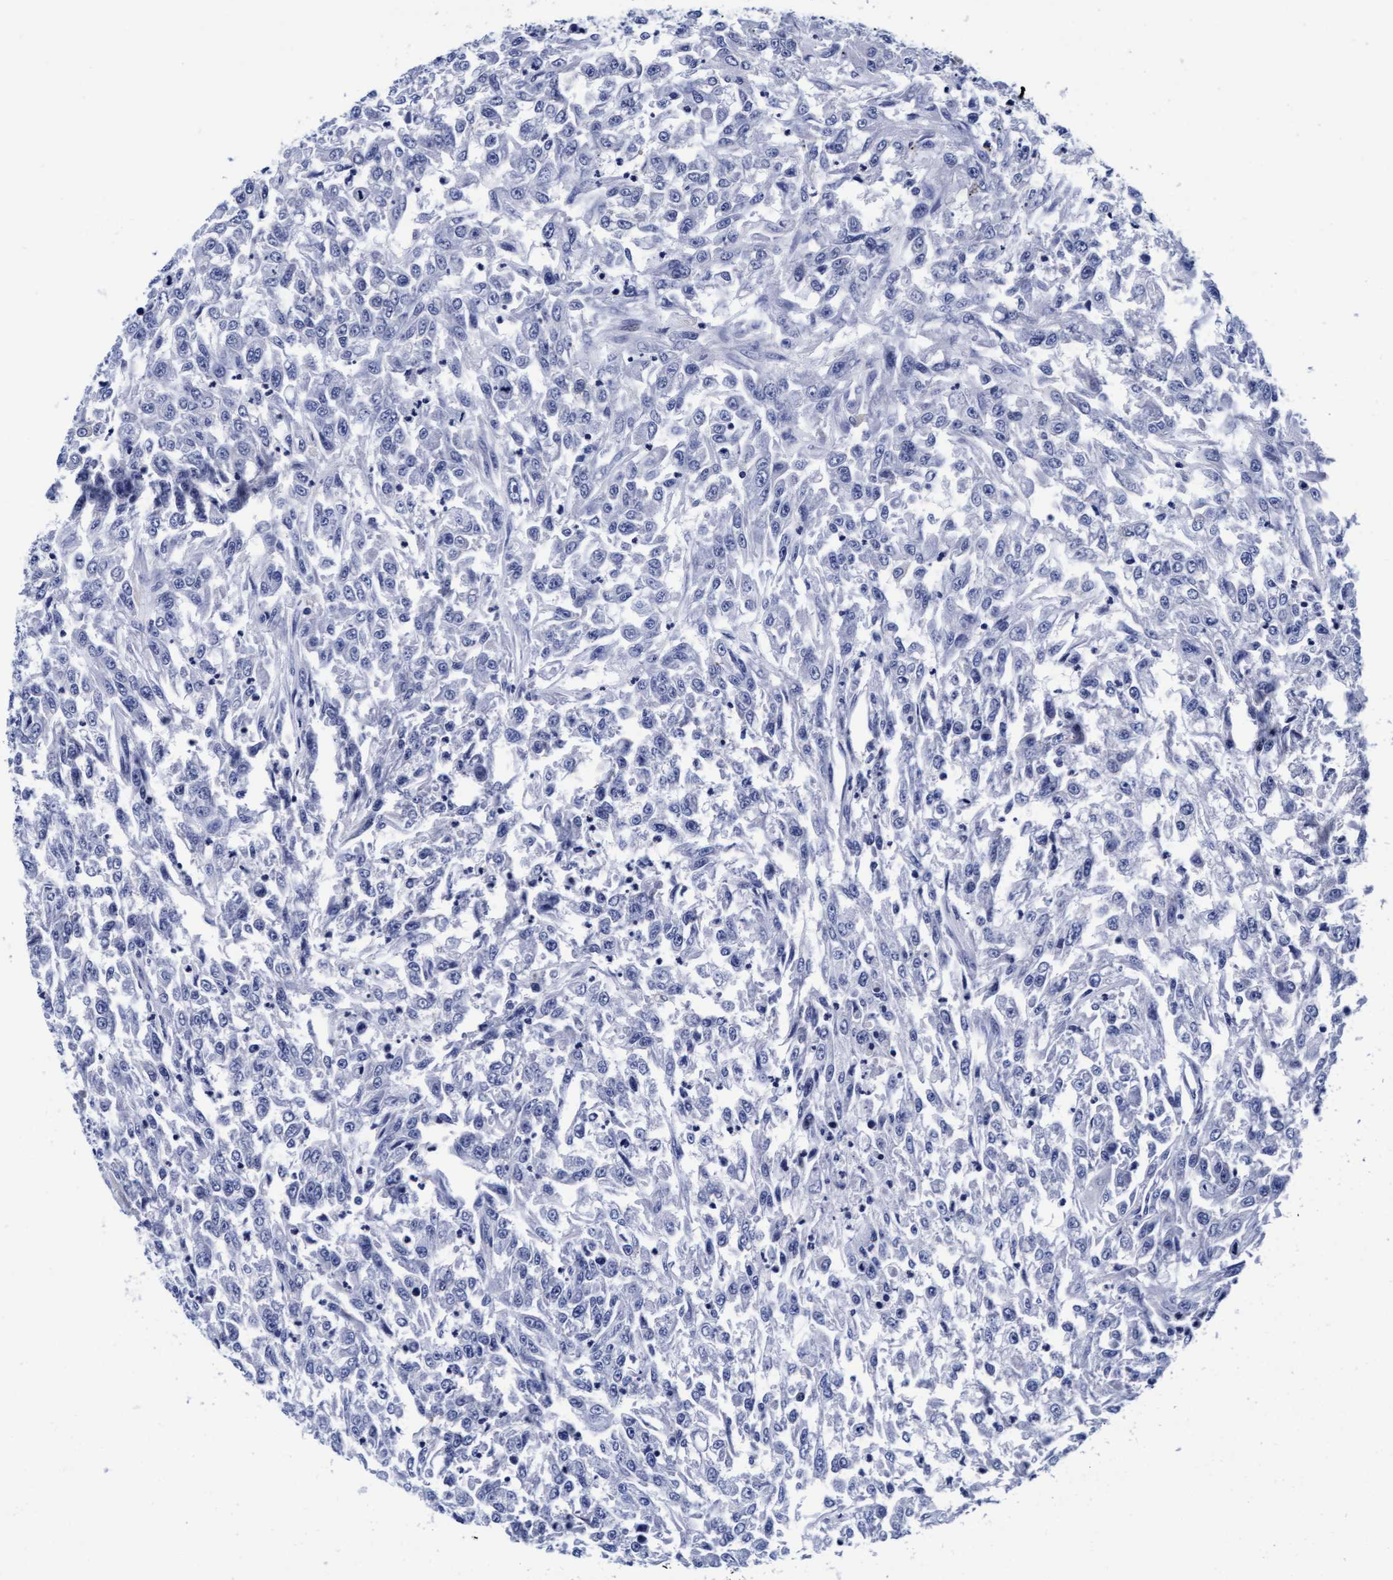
{"staining": {"intensity": "negative", "quantity": "none", "location": "none"}, "tissue": "urothelial cancer", "cell_type": "Tumor cells", "image_type": "cancer", "snomed": [{"axis": "morphology", "description": "Urothelial carcinoma, High grade"}, {"axis": "topography", "description": "Urinary bladder"}], "caption": "Human urothelial cancer stained for a protein using IHC demonstrates no expression in tumor cells.", "gene": "ARSG", "patient": {"sex": "male", "age": 46}}